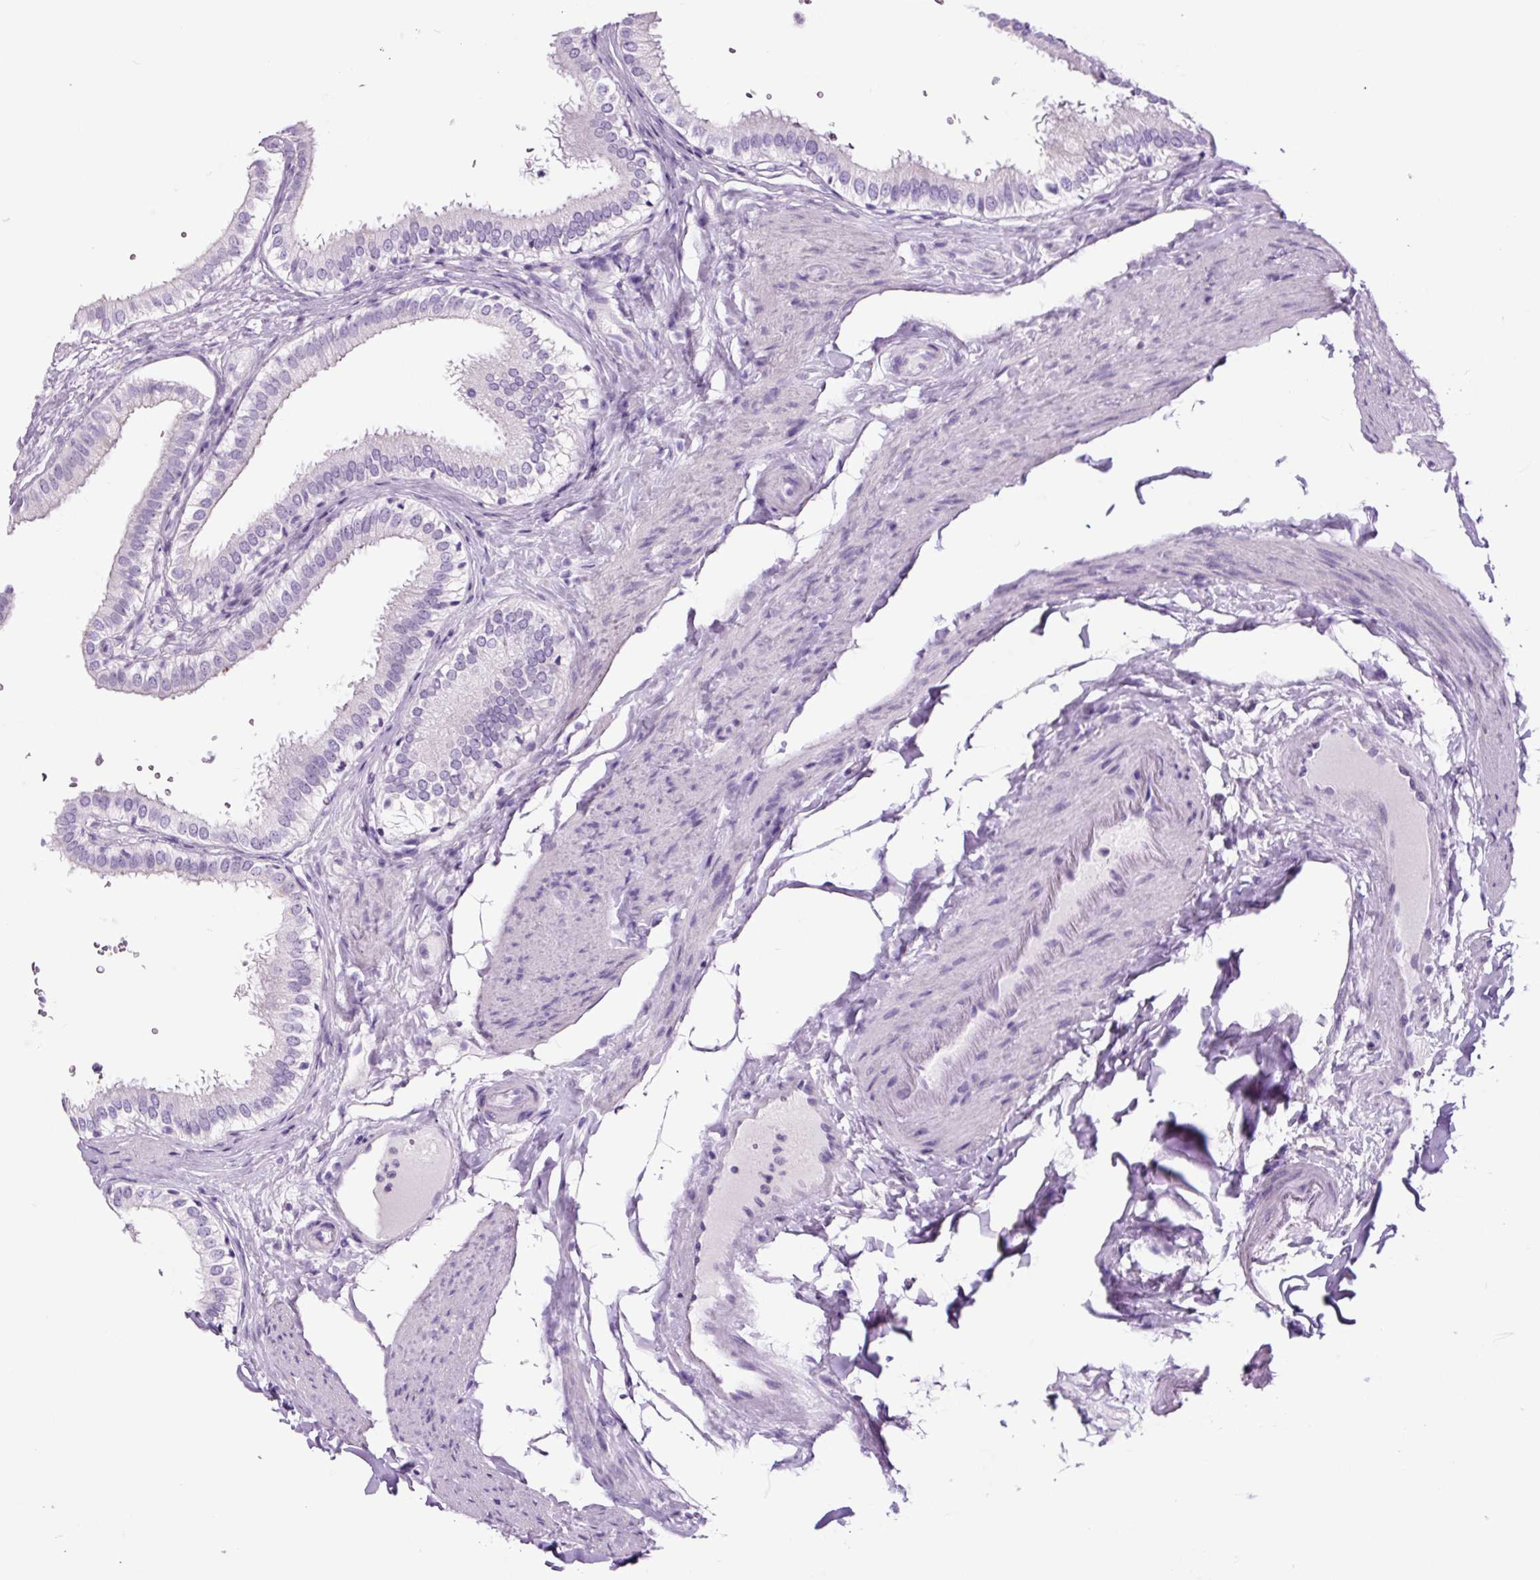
{"staining": {"intensity": "negative", "quantity": "none", "location": "none"}, "tissue": "gallbladder", "cell_type": "Glandular cells", "image_type": "normal", "snomed": [{"axis": "morphology", "description": "Normal tissue, NOS"}, {"axis": "topography", "description": "Gallbladder"}], "caption": "DAB immunohistochemical staining of benign human gallbladder demonstrates no significant expression in glandular cells. (Stains: DAB (3,3'-diaminobenzidine) IHC with hematoxylin counter stain, Microscopy: brightfield microscopy at high magnification).", "gene": "LCN10", "patient": {"sex": "female", "age": 61}}